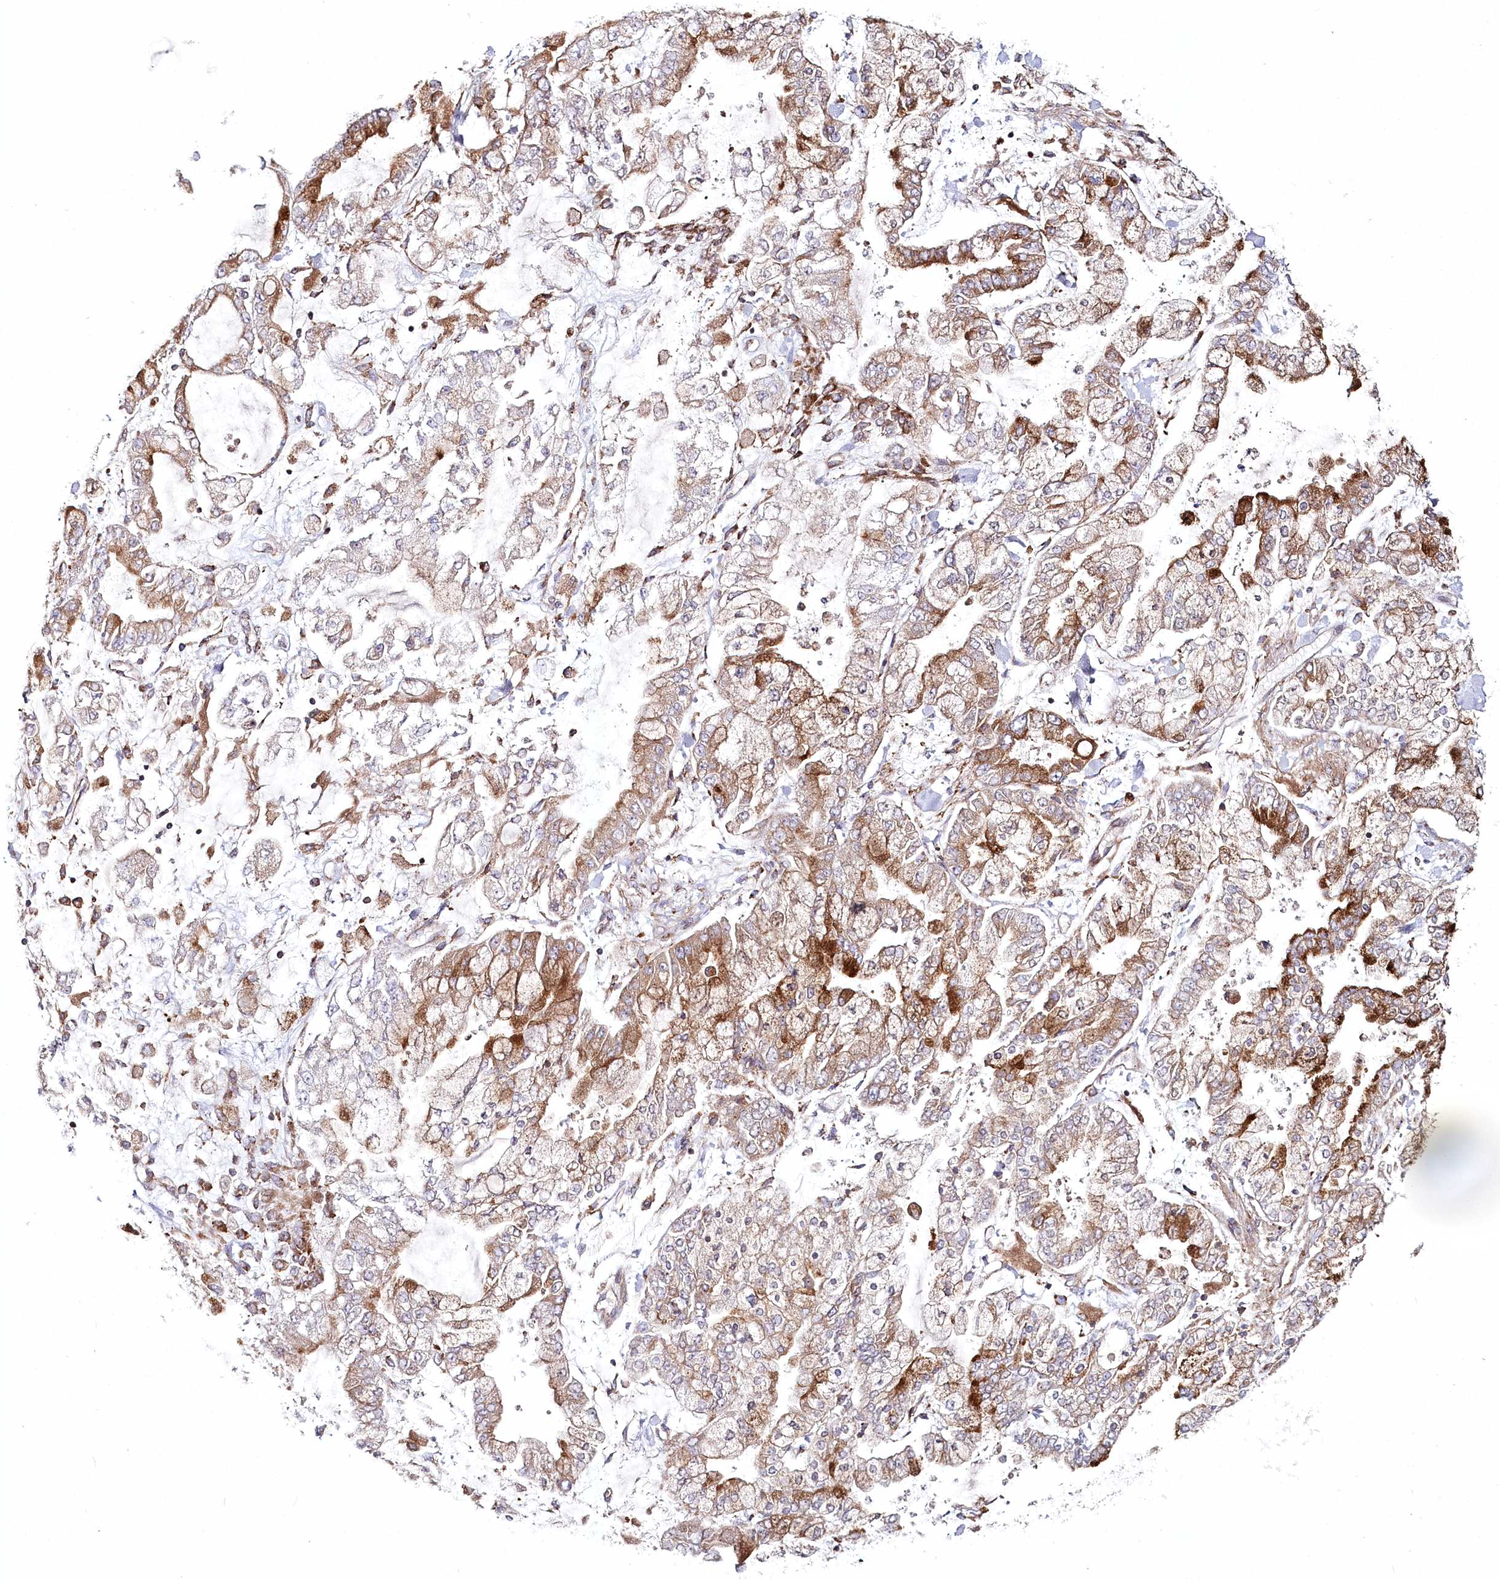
{"staining": {"intensity": "moderate", "quantity": ">75%", "location": "cytoplasmic/membranous"}, "tissue": "stomach cancer", "cell_type": "Tumor cells", "image_type": "cancer", "snomed": [{"axis": "morphology", "description": "Normal tissue, NOS"}, {"axis": "morphology", "description": "Adenocarcinoma, NOS"}, {"axis": "topography", "description": "Stomach, upper"}, {"axis": "topography", "description": "Stomach"}], "caption": "This photomicrograph shows IHC staining of stomach adenocarcinoma, with medium moderate cytoplasmic/membranous positivity in approximately >75% of tumor cells.", "gene": "POGLUT1", "patient": {"sex": "male", "age": 76}}